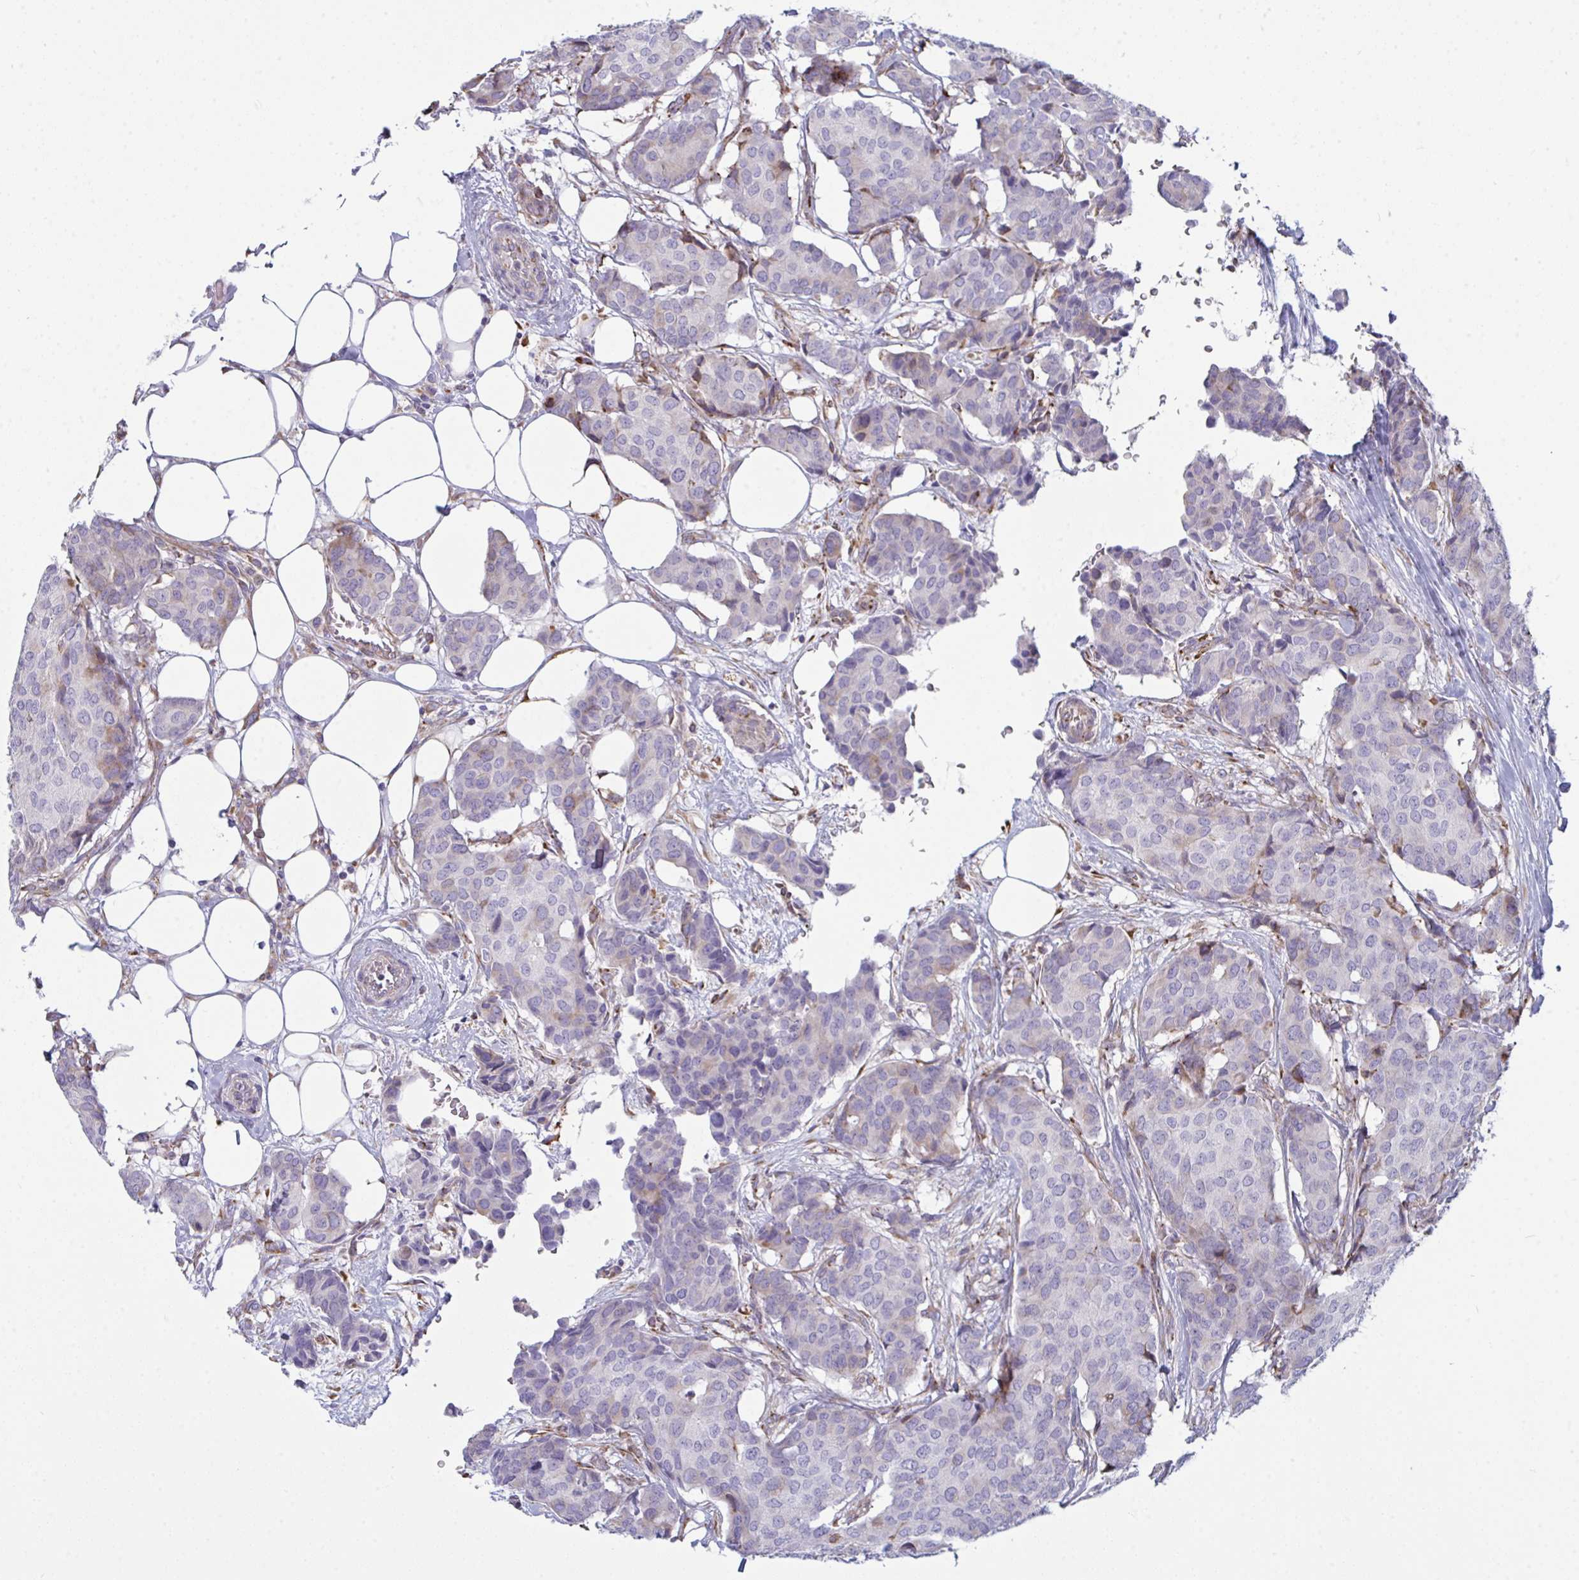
{"staining": {"intensity": "negative", "quantity": "none", "location": "none"}, "tissue": "breast cancer", "cell_type": "Tumor cells", "image_type": "cancer", "snomed": [{"axis": "morphology", "description": "Duct carcinoma"}, {"axis": "topography", "description": "Breast"}], "caption": "Breast infiltrating ductal carcinoma stained for a protein using immunohistochemistry shows no expression tumor cells.", "gene": "MYMK", "patient": {"sex": "female", "age": 75}}